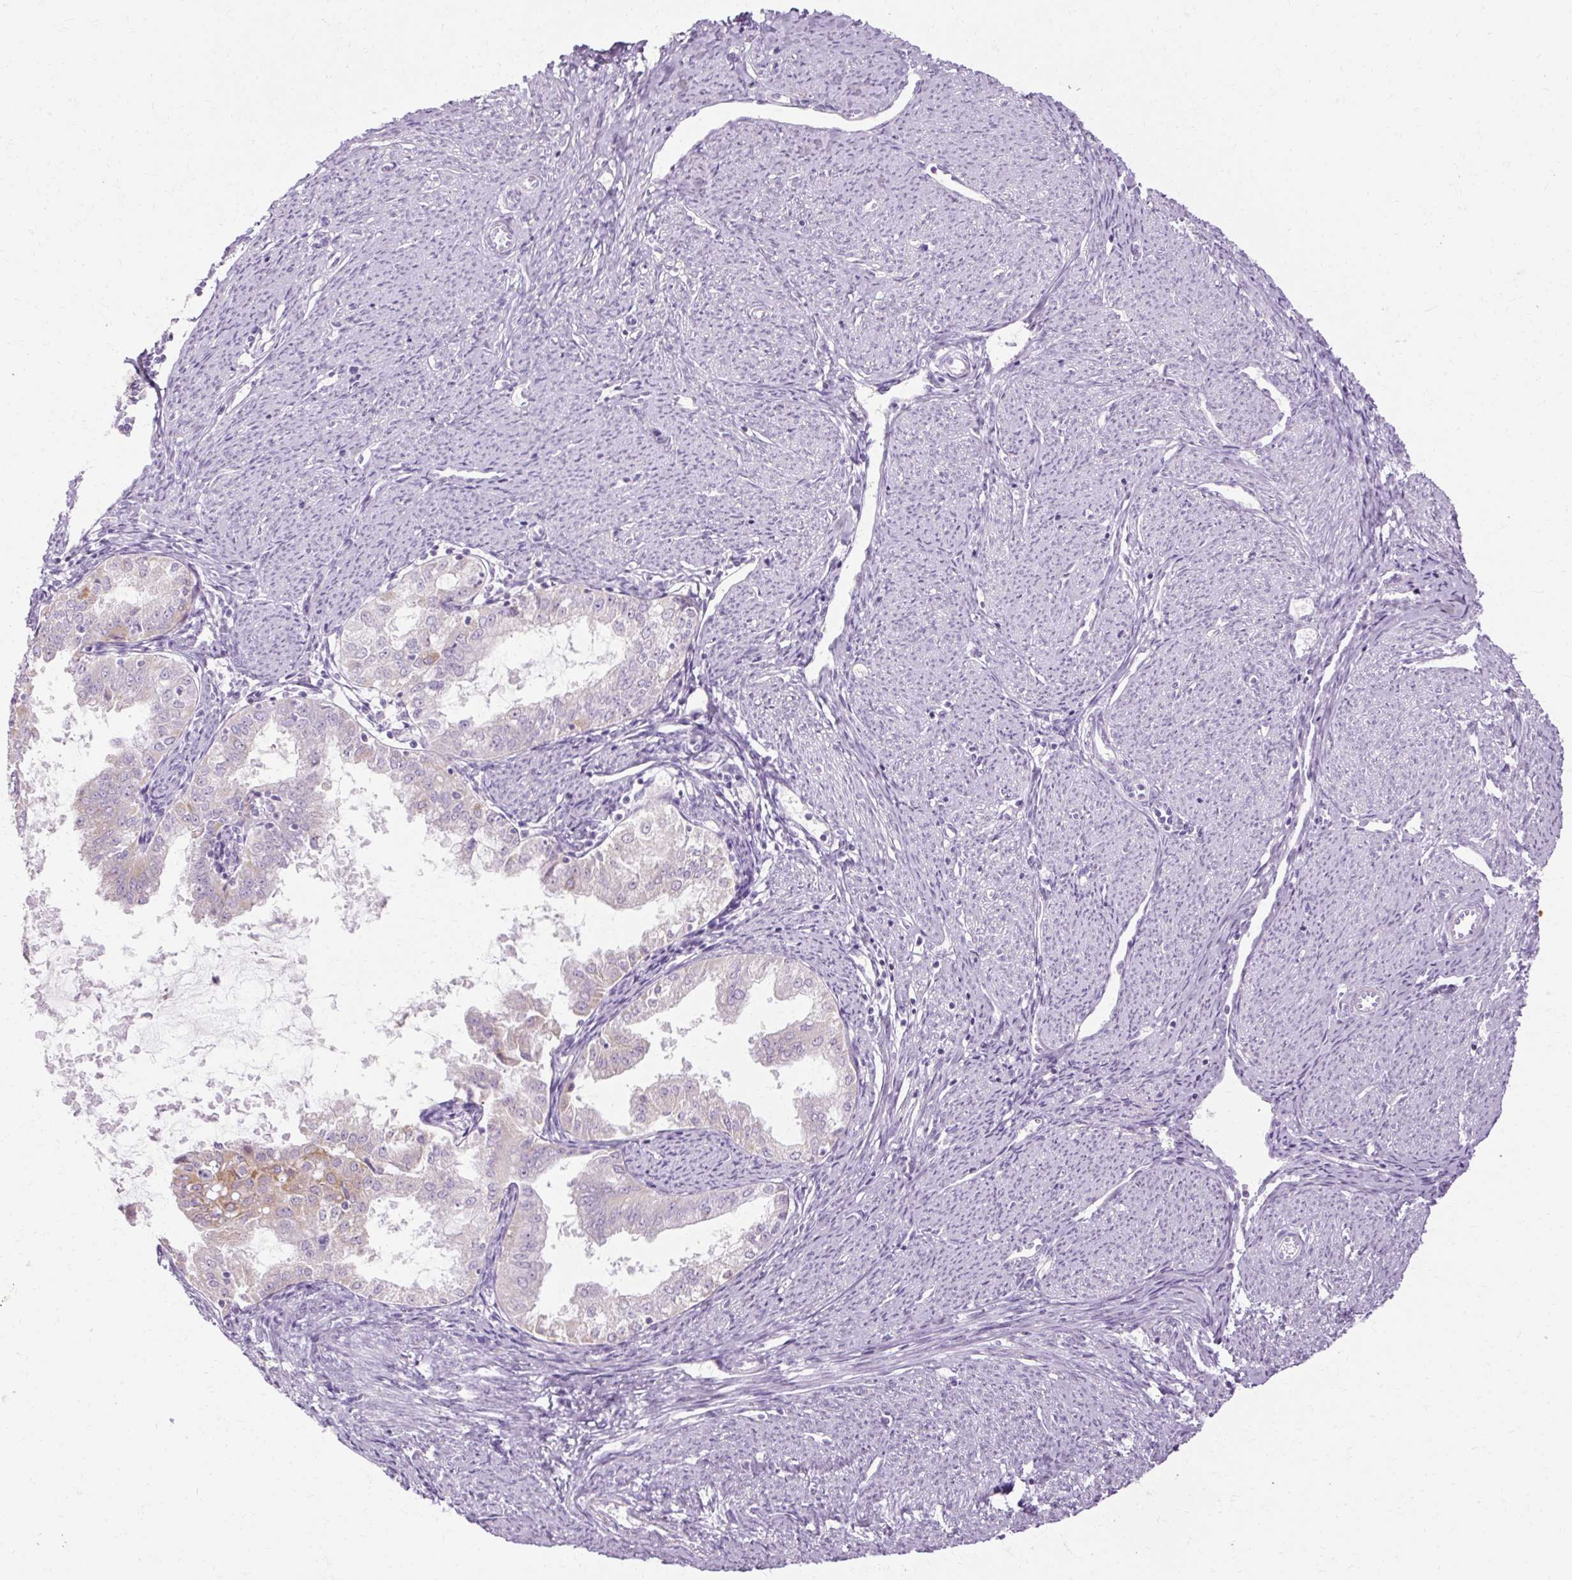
{"staining": {"intensity": "moderate", "quantity": "<25%", "location": "cytoplasmic/membranous"}, "tissue": "endometrial cancer", "cell_type": "Tumor cells", "image_type": "cancer", "snomed": [{"axis": "morphology", "description": "Adenocarcinoma, NOS"}, {"axis": "topography", "description": "Endometrium"}], "caption": "The histopathology image exhibits a brown stain indicating the presence of a protein in the cytoplasmic/membranous of tumor cells in endometrial cancer. (Stains: DAB in brown, nuclei in blue, Microscopy: brightfield microscopy at high magnification).", "gene": "HSD11B1", "patient": {"sex": "female", "age": 70}}